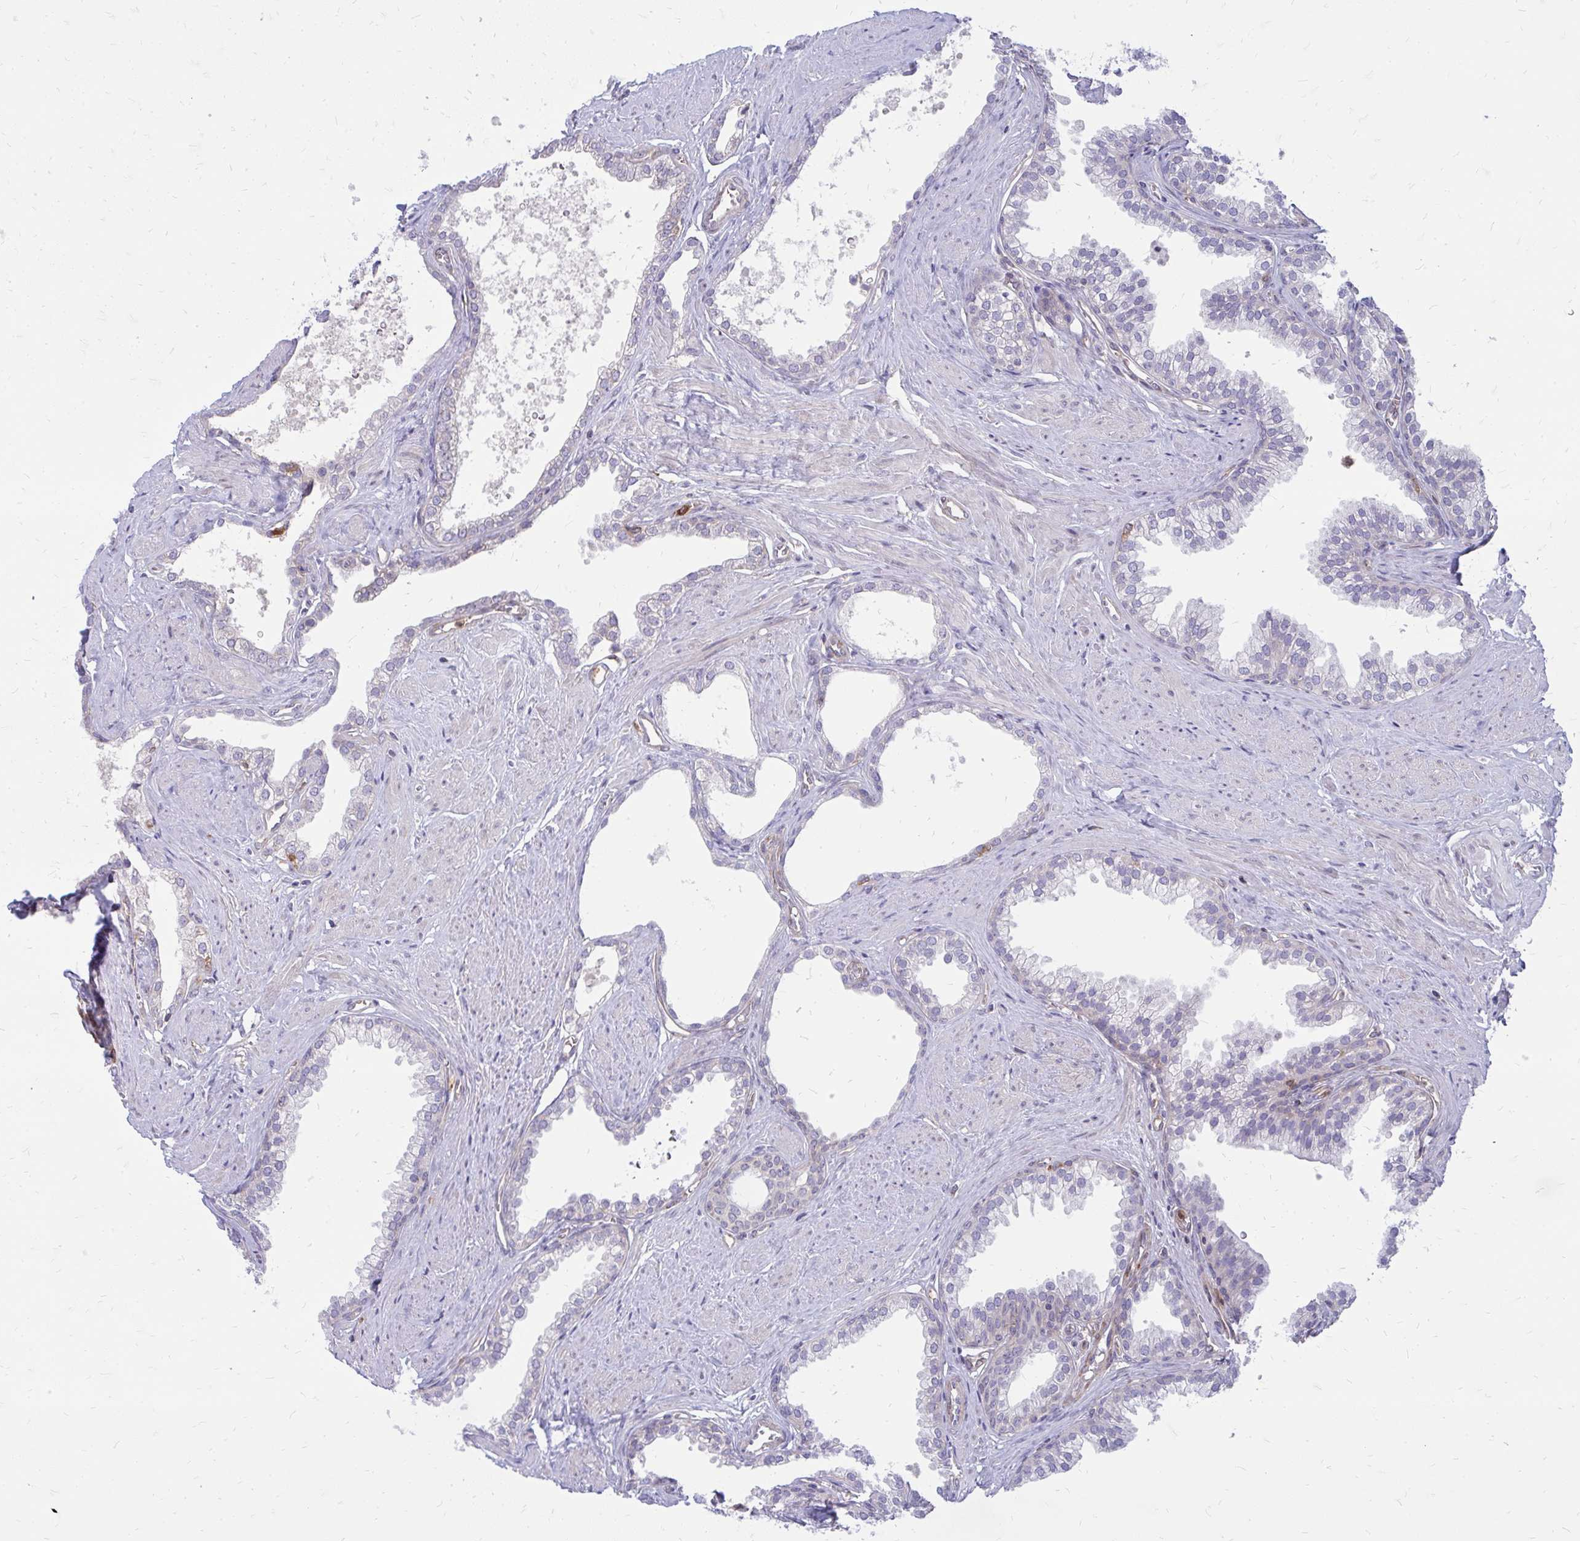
{"staining": {"intensity": "negative", "quantity": "none", "location": "none"}, "tissue": "prostate", "cell_type": "Glandular cells", "image_type": "normal", "snomed": [{"axis": "morphology", "description": "Normal tissue, NOS"}, {"axis": "topography", "description": "Prostate"}, {"axis": "topography", "description": "Peripheral nerve tissue"}], "caption": "DAB immunohistochemical staining of normal prostate shows no significant staining in glandular cells.", "gene": "ASAP1", "patient": {"sex": "male", "age": 55}}